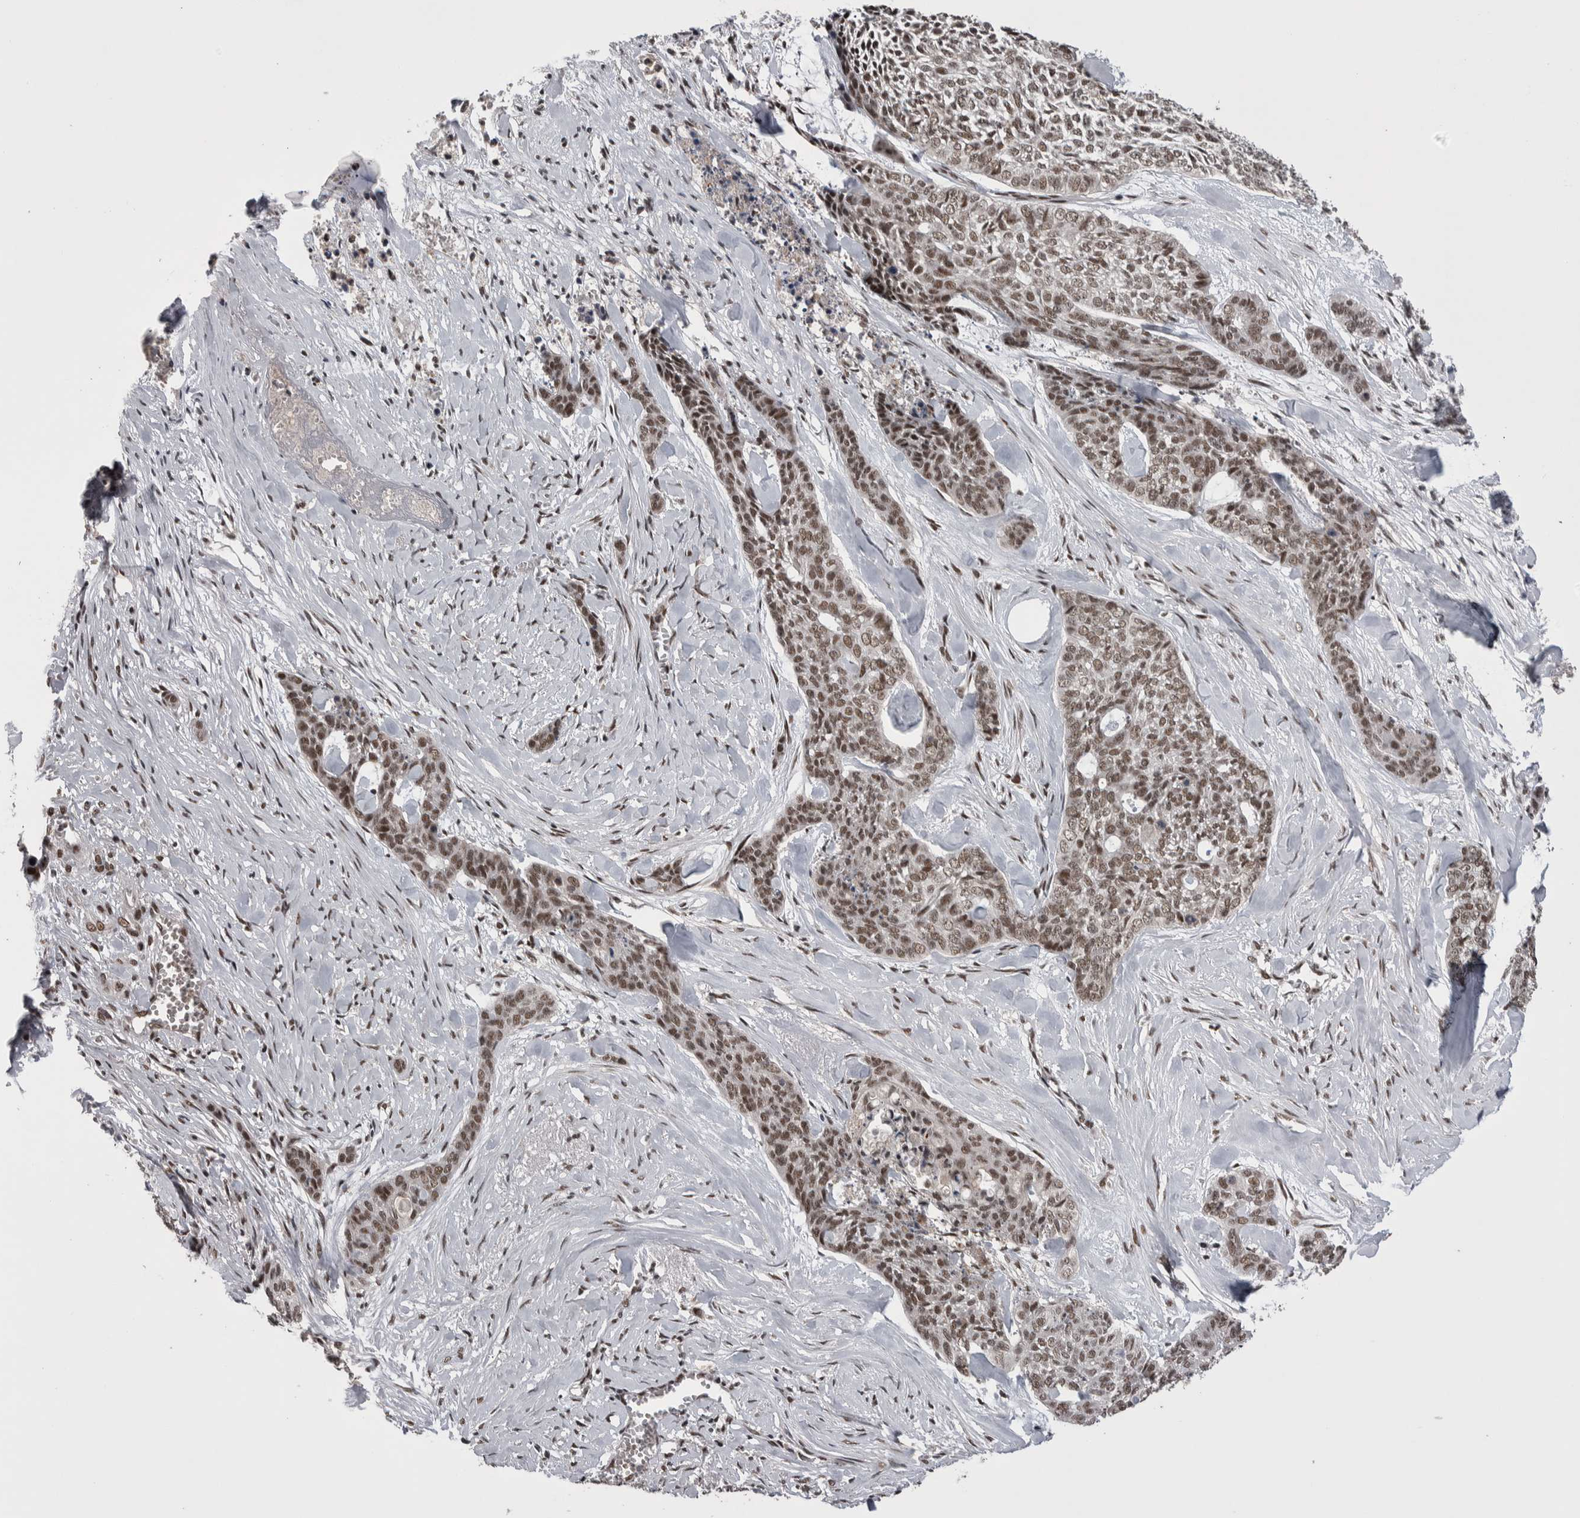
{"staining": {"intensity": "moderate", "quantity": ">75%", "location": "nuclear"}, "tissue": "skin cancer", "cell_type": "Tumor cells", "image_type": "cancer", "snomed": [{"axis": "morphology", "description": "Basal cell carcinoma"}, {"axis": "topography", "description": "Skin"}], "caption": "Moderate nuclear positivity is identified in about >75% of tumor cells in skin basal cell carcinoma. The protein of interest is stained brown, and the nuclei are stained in blue (DAB IHC with brightfield microscopy, high magnification).", "gene": "DMTF1", "patient": {"sex": "female", "age": 64}}